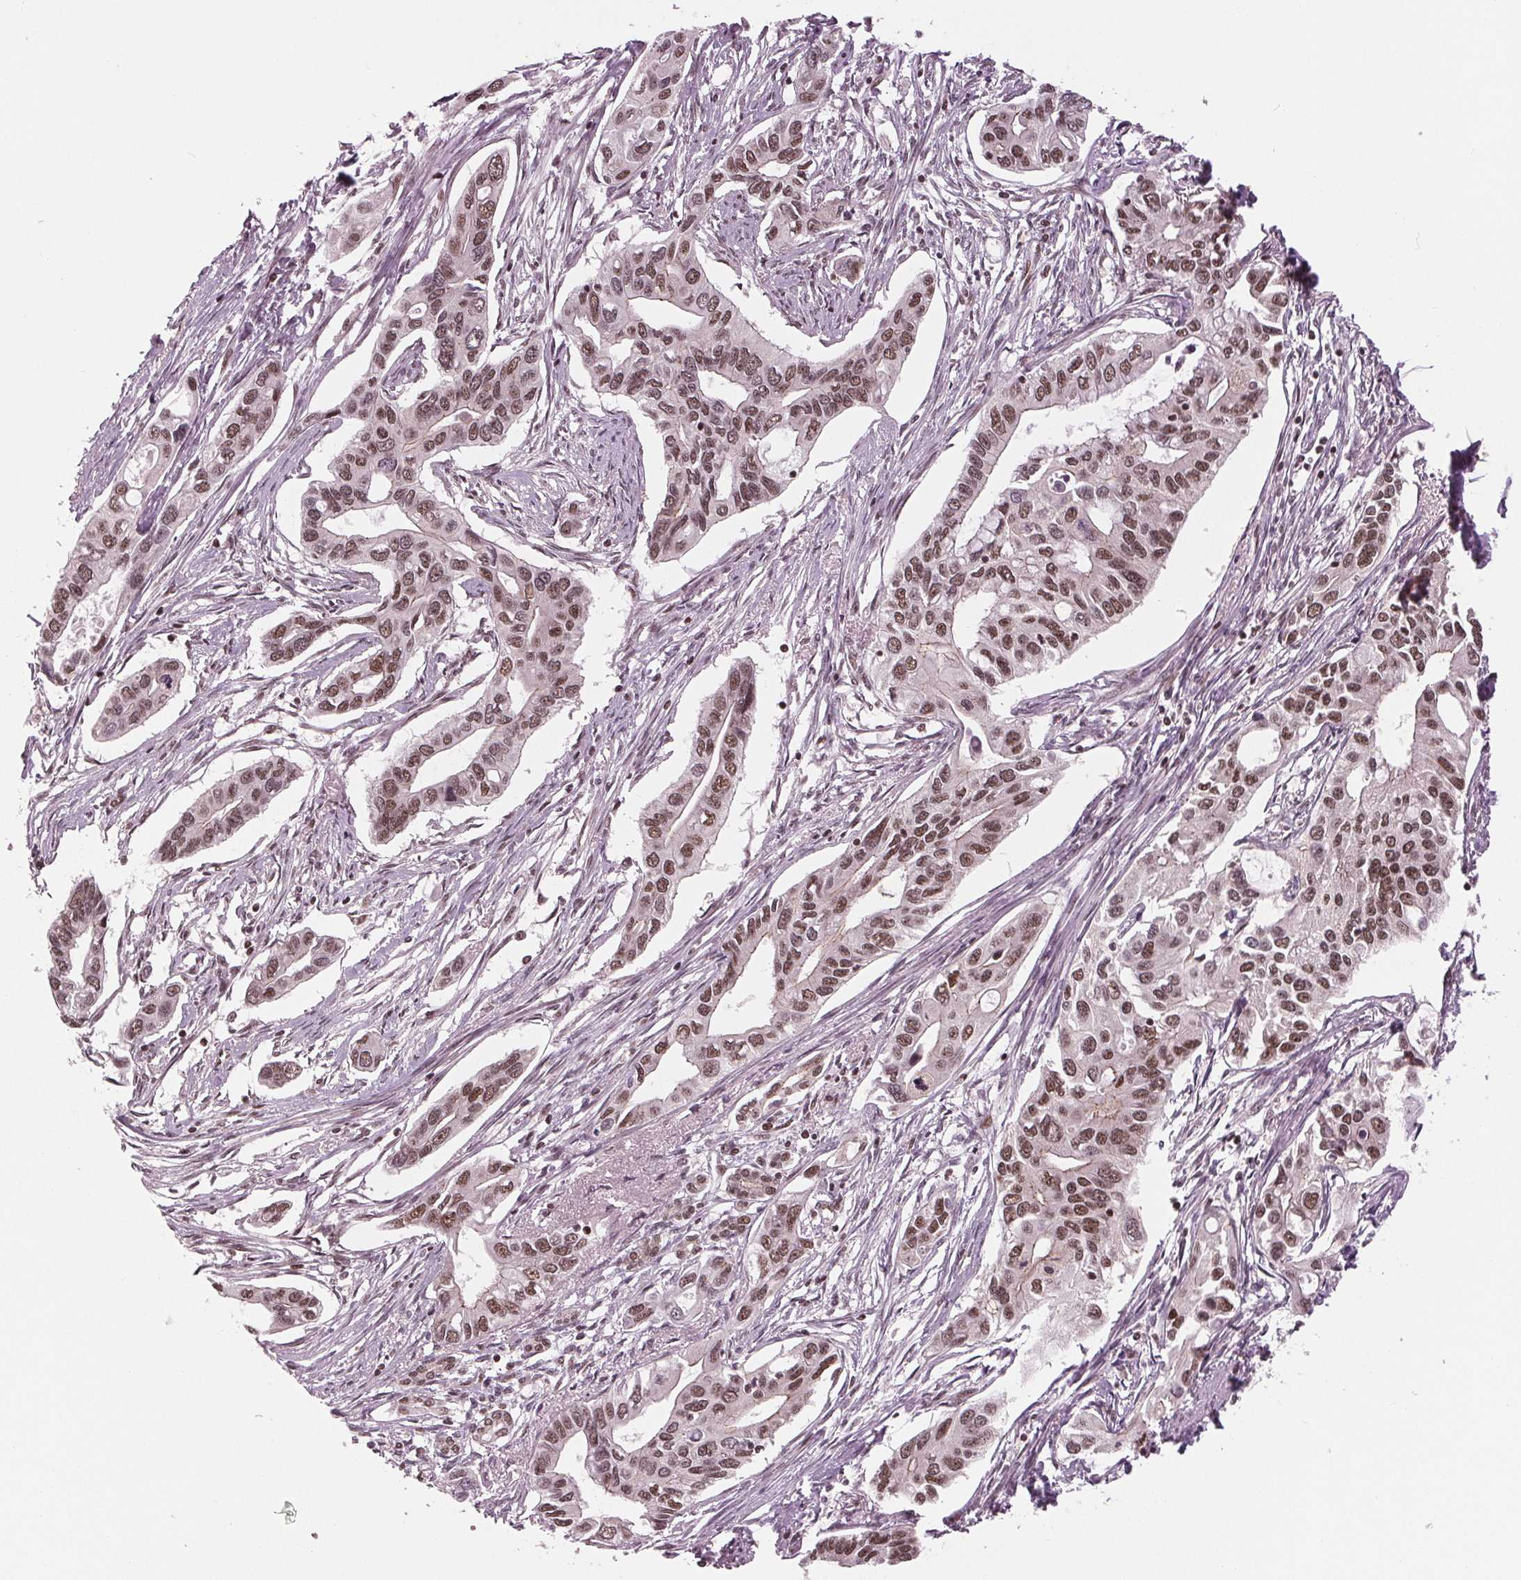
{"staining": {"intensity": "moderate", "quantity": ">75%", "location": "nuclear"}, "tissue": "pancreatic cancer", "cell_type": "Tumor cells", "image_type": "cancer", "snomed": [{"axis": "morphology", "description": "Adenocarcinoma, NOS"}, {"axis": "topography", "description": "Pancreas"}], "caption": "The micrograph shows a brown stain indicating the presence of a protein in the nuclear of tumor cells in pancreatic cancer (adenocarcinoma). (IHC, brightfield microscopy, high magnification).", "gene": "LSM2", "patient": {"sex": "male", "age": 60}}